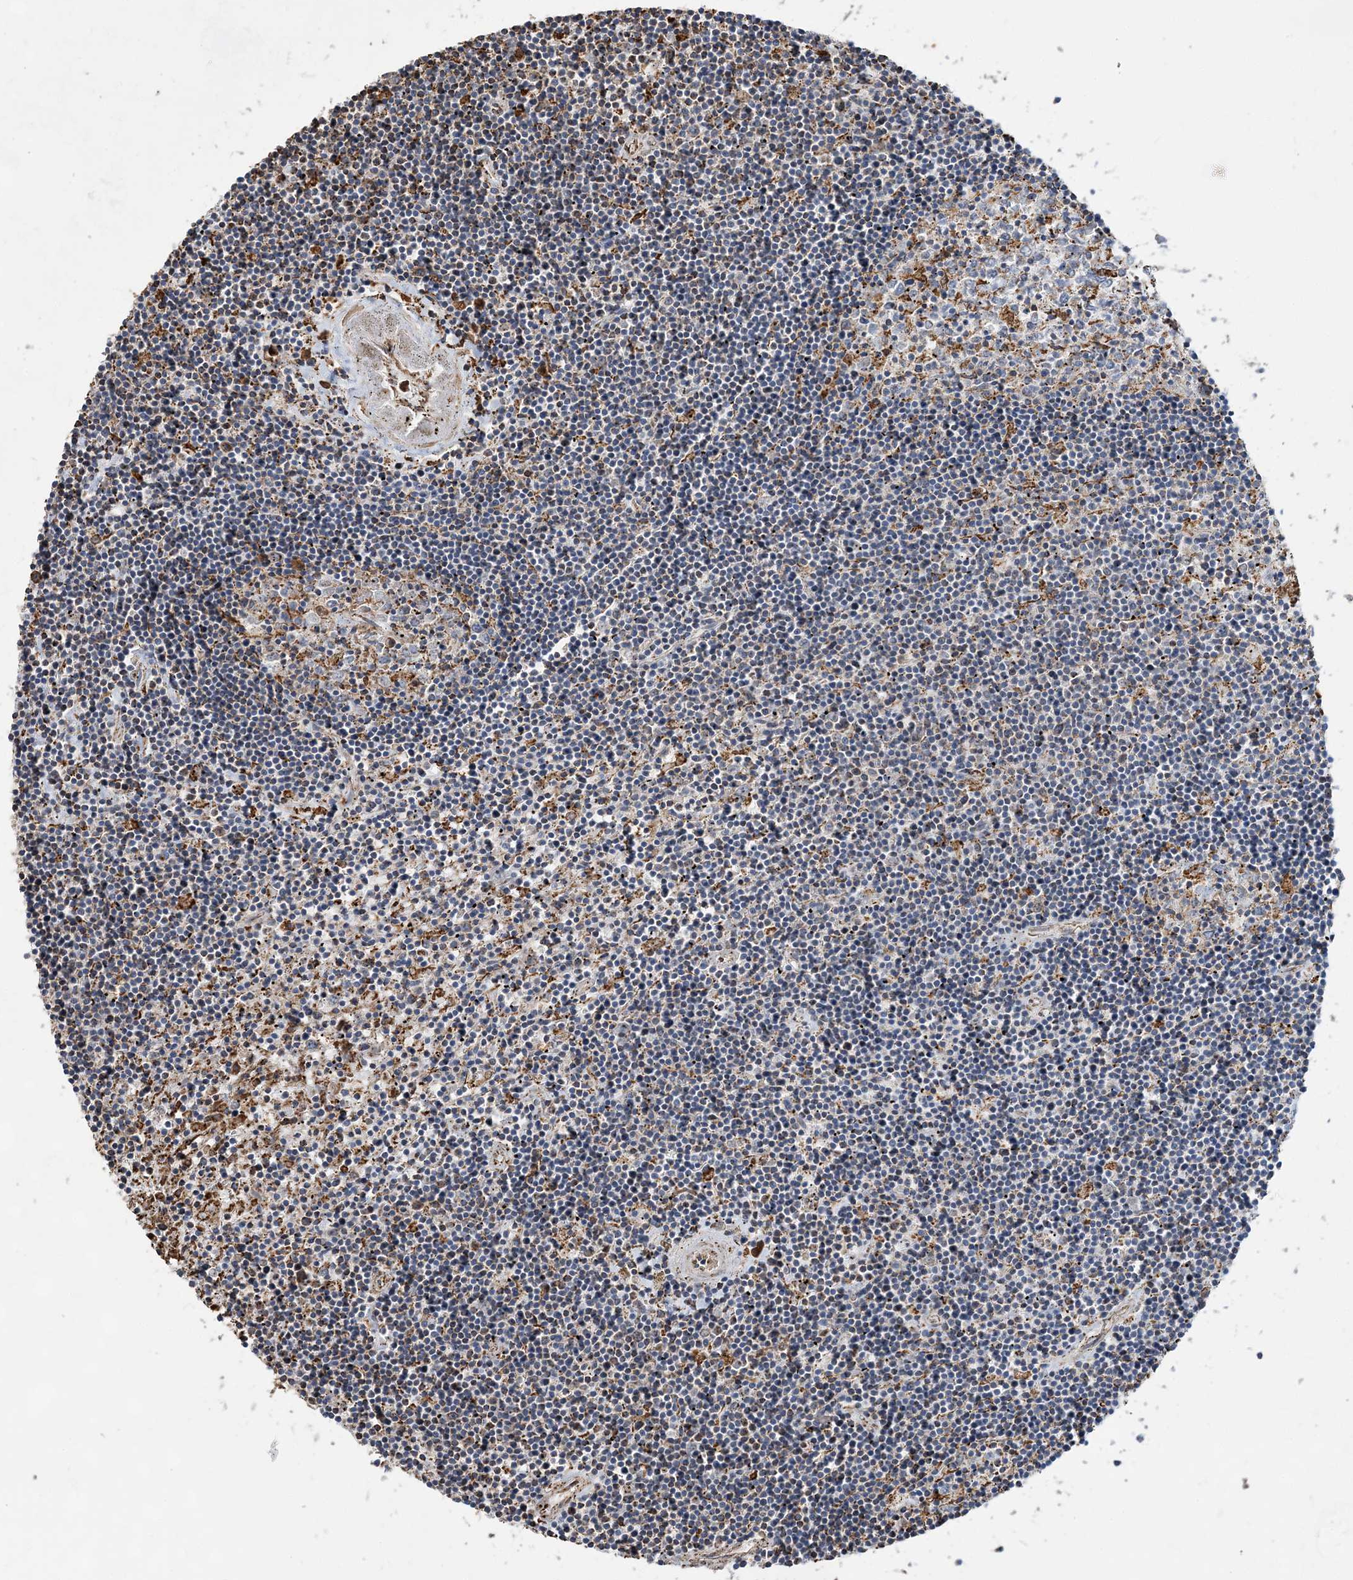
{"staining": {"intensity": "negative", "quantity": "none", "location": "none"}, "tissue": "lymphoma", "cell_type": "Tumor cells", "image_type": "cancer", "snomed": [{"axis": "morphology", "description": "Malignant lymphoma, non-Hodgkin's type, Low grade"}, {"axis": "topography", "description": "Spleen"}], "caption": "The IHC micrograph has no significant expression in tumor cells of low-grade malignant lymphoma, non-Hodgkin's type tissue.", "gene": "WDR12", "patient": {"sex": "male", "age": 76}}